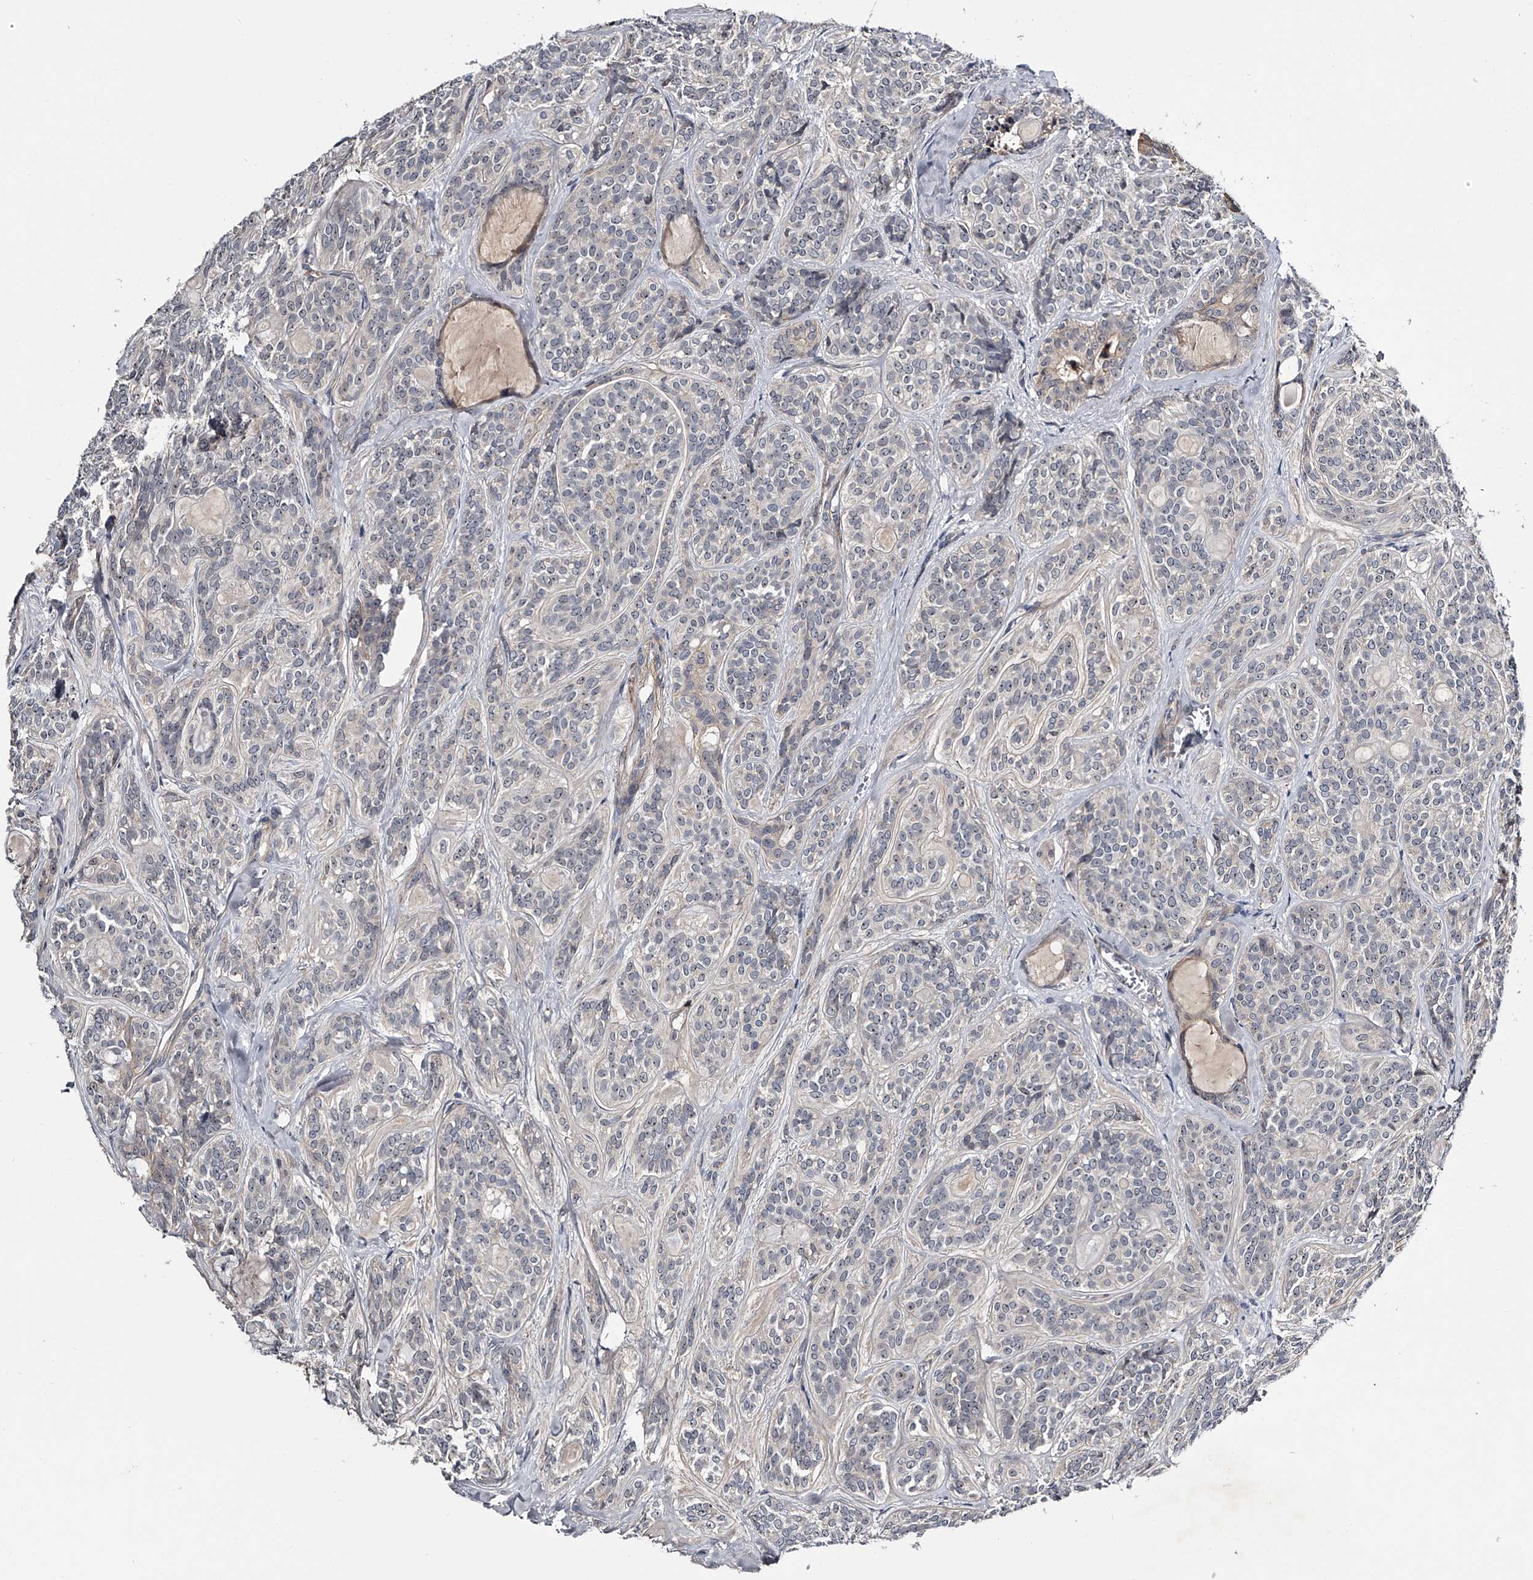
{"staining": {"intensity": "weak", "quantity": "25%-75%", "location": "nuclear"}, "tissue": "head and neck cancer", "cell_type": "Tumor cells", "image_type": "cancer", "snomed": [{"axis": "morphology", "description": "Adenocarcinoma, NOS"}, {"axis": "topography", "description": "Head-Neck"}], "caption": "This photomicrograph demonstrates head and neck adenocarcinoma stained with IHC to label a protein in brown. The nuclear of tumor cells show weak positivity for the protein. Nuclei are counter-stained blue.", "gene": "MDN1", "patient": {"sex": "male", "age": 66}}